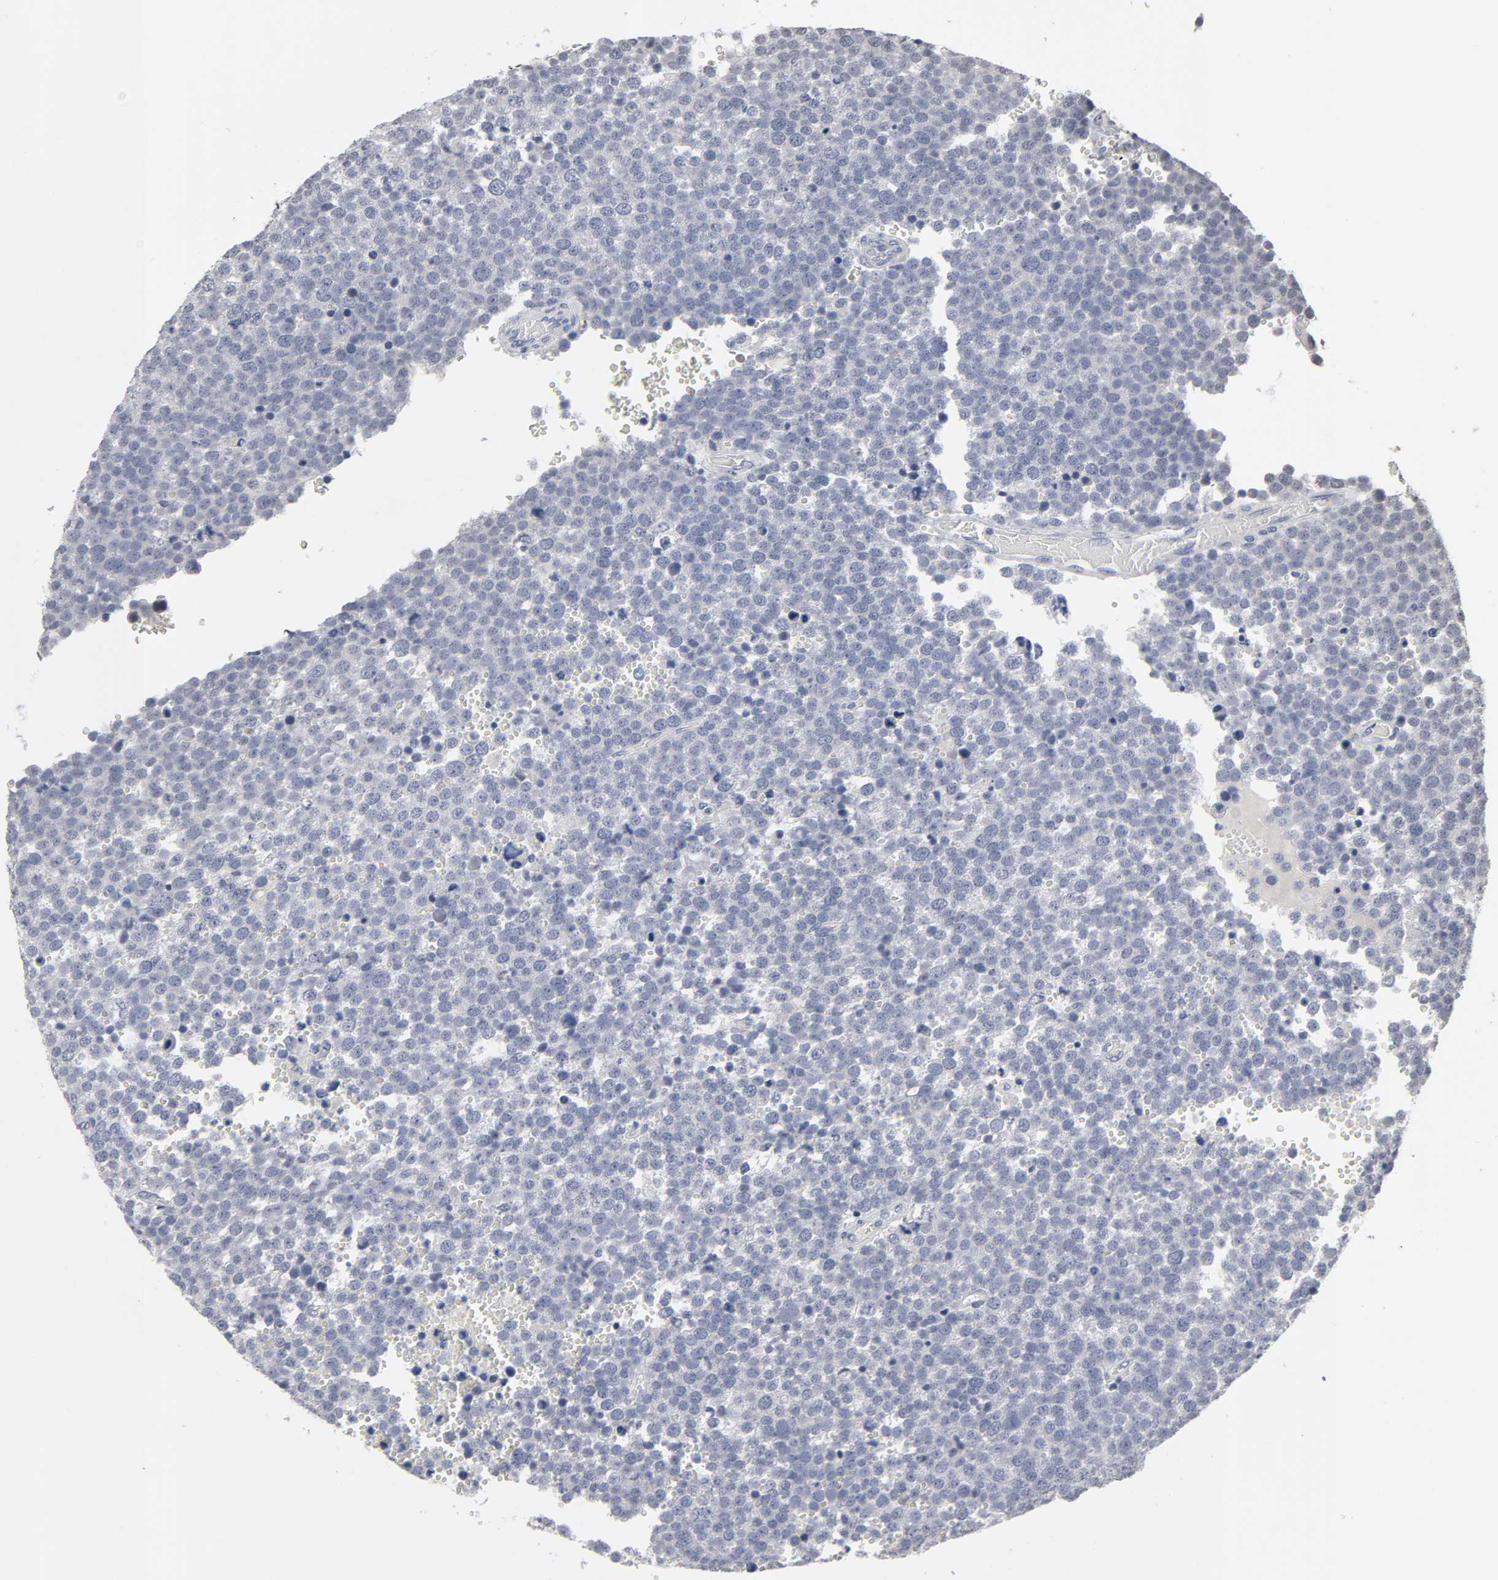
{"staining": {"intensity": "negative", "quantity": "none", "location": "none"}, "tissue": "testis cancer", "cell_type": "Tumor cells", "image_type": "cancer", "snomed": [{"axis": "morphology", "description": "Seminoma, NOS"}, {"axis": "topography", "description": "Testis"}], "caption": "Testis cancer was stained to show a protein in brown. There is no significant expression in tumor cells.", "gene": "HNF4A", "patient": {"sex": "male", "age": 71}}